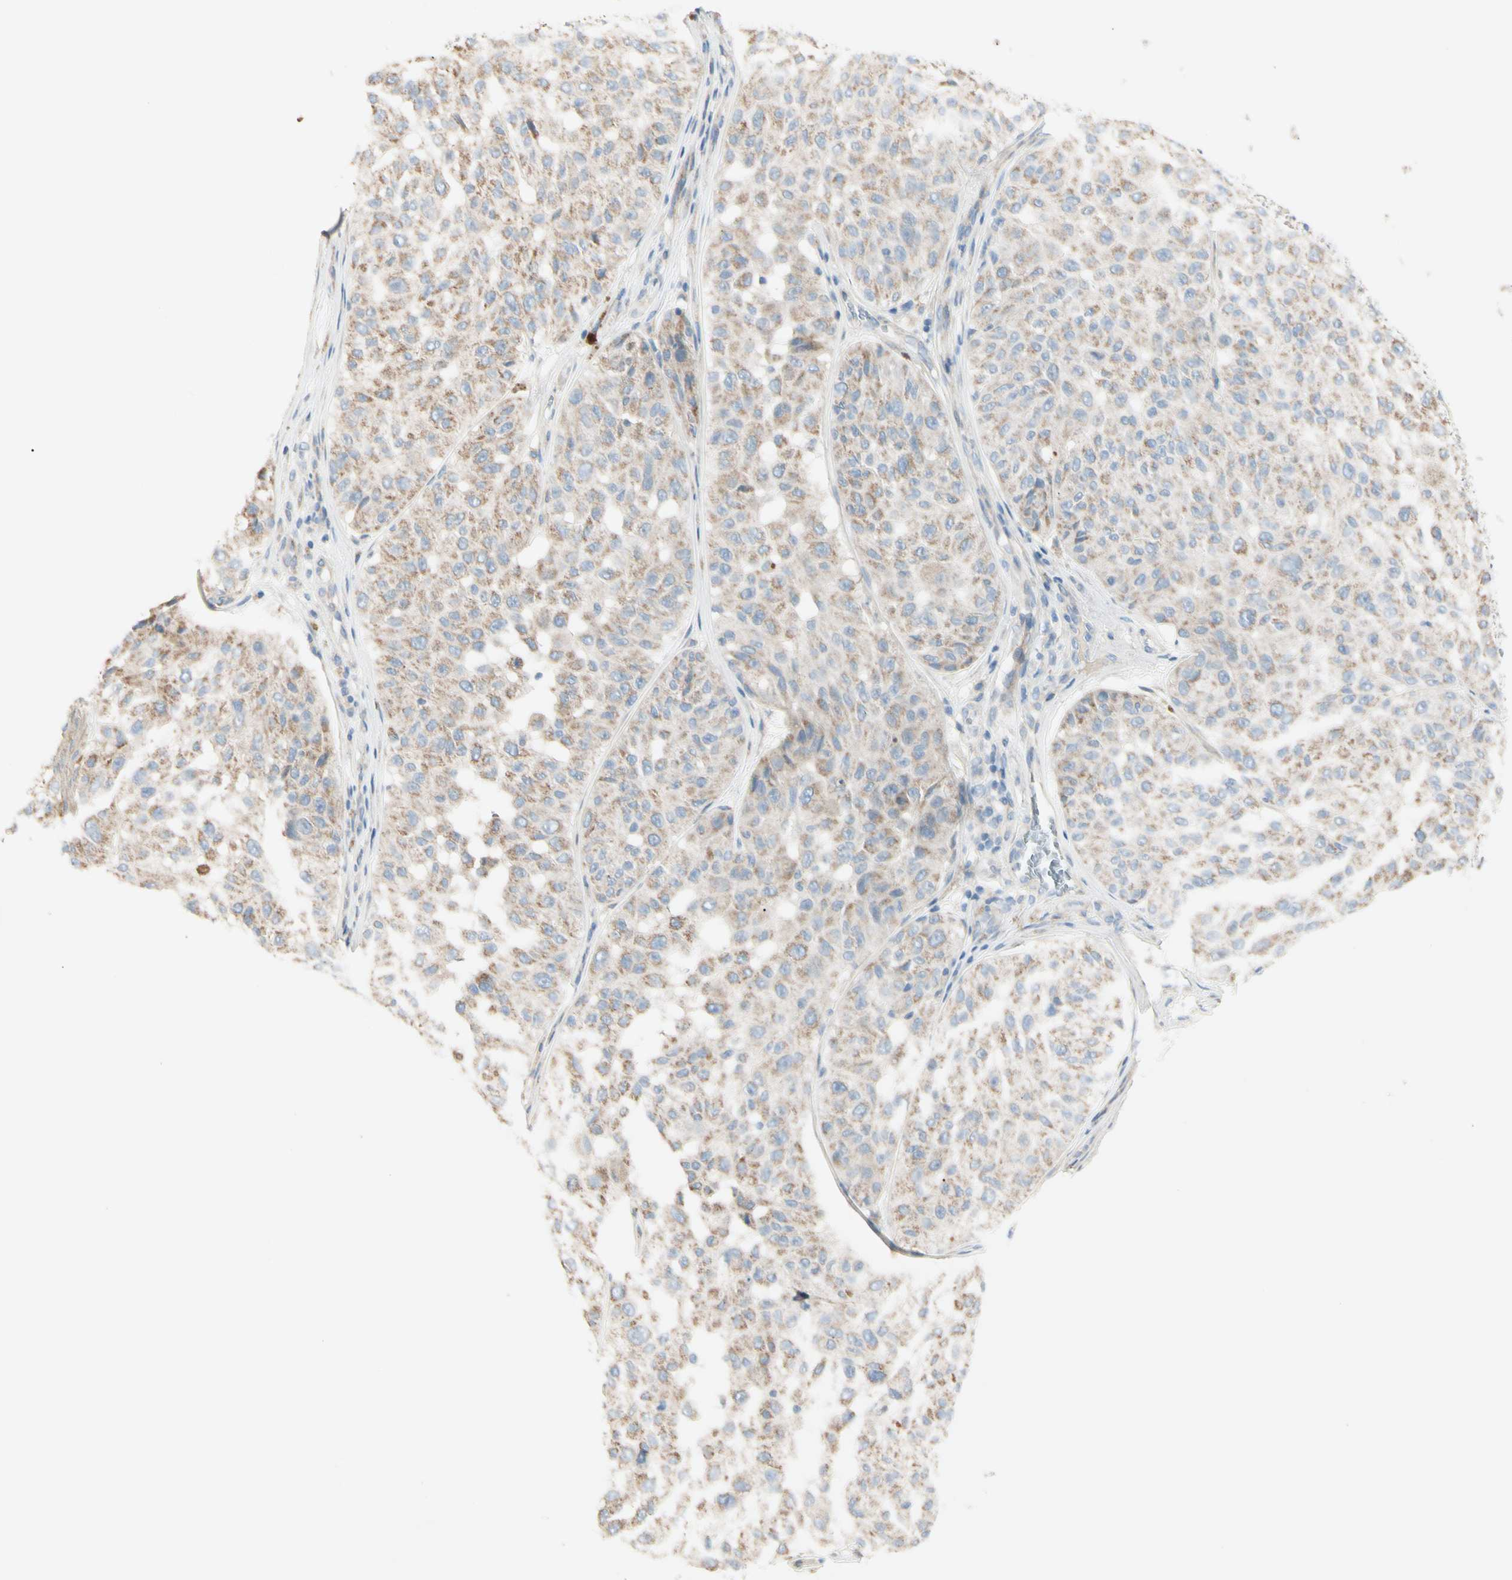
{"staining": {"intensity": "weak", "quantity": ">75%", "location": "cytoplasmic/membranous"}, "tissue": "melanoma", "cell_type": "Tumor cells", "image_type": "cancer", "snomed": [{"axis": "morphology", "description": "Malignant melanoma, NOS"}, {"axis": "topography", "description": "Skin"}], "caption": "The immunohistochemical stain highlights weak cytoplasmic/membranous positivity in tumor cells of melanoma tissue.", "gene": "EPHA3", "patient": {"sex": "female", "age": 46}}